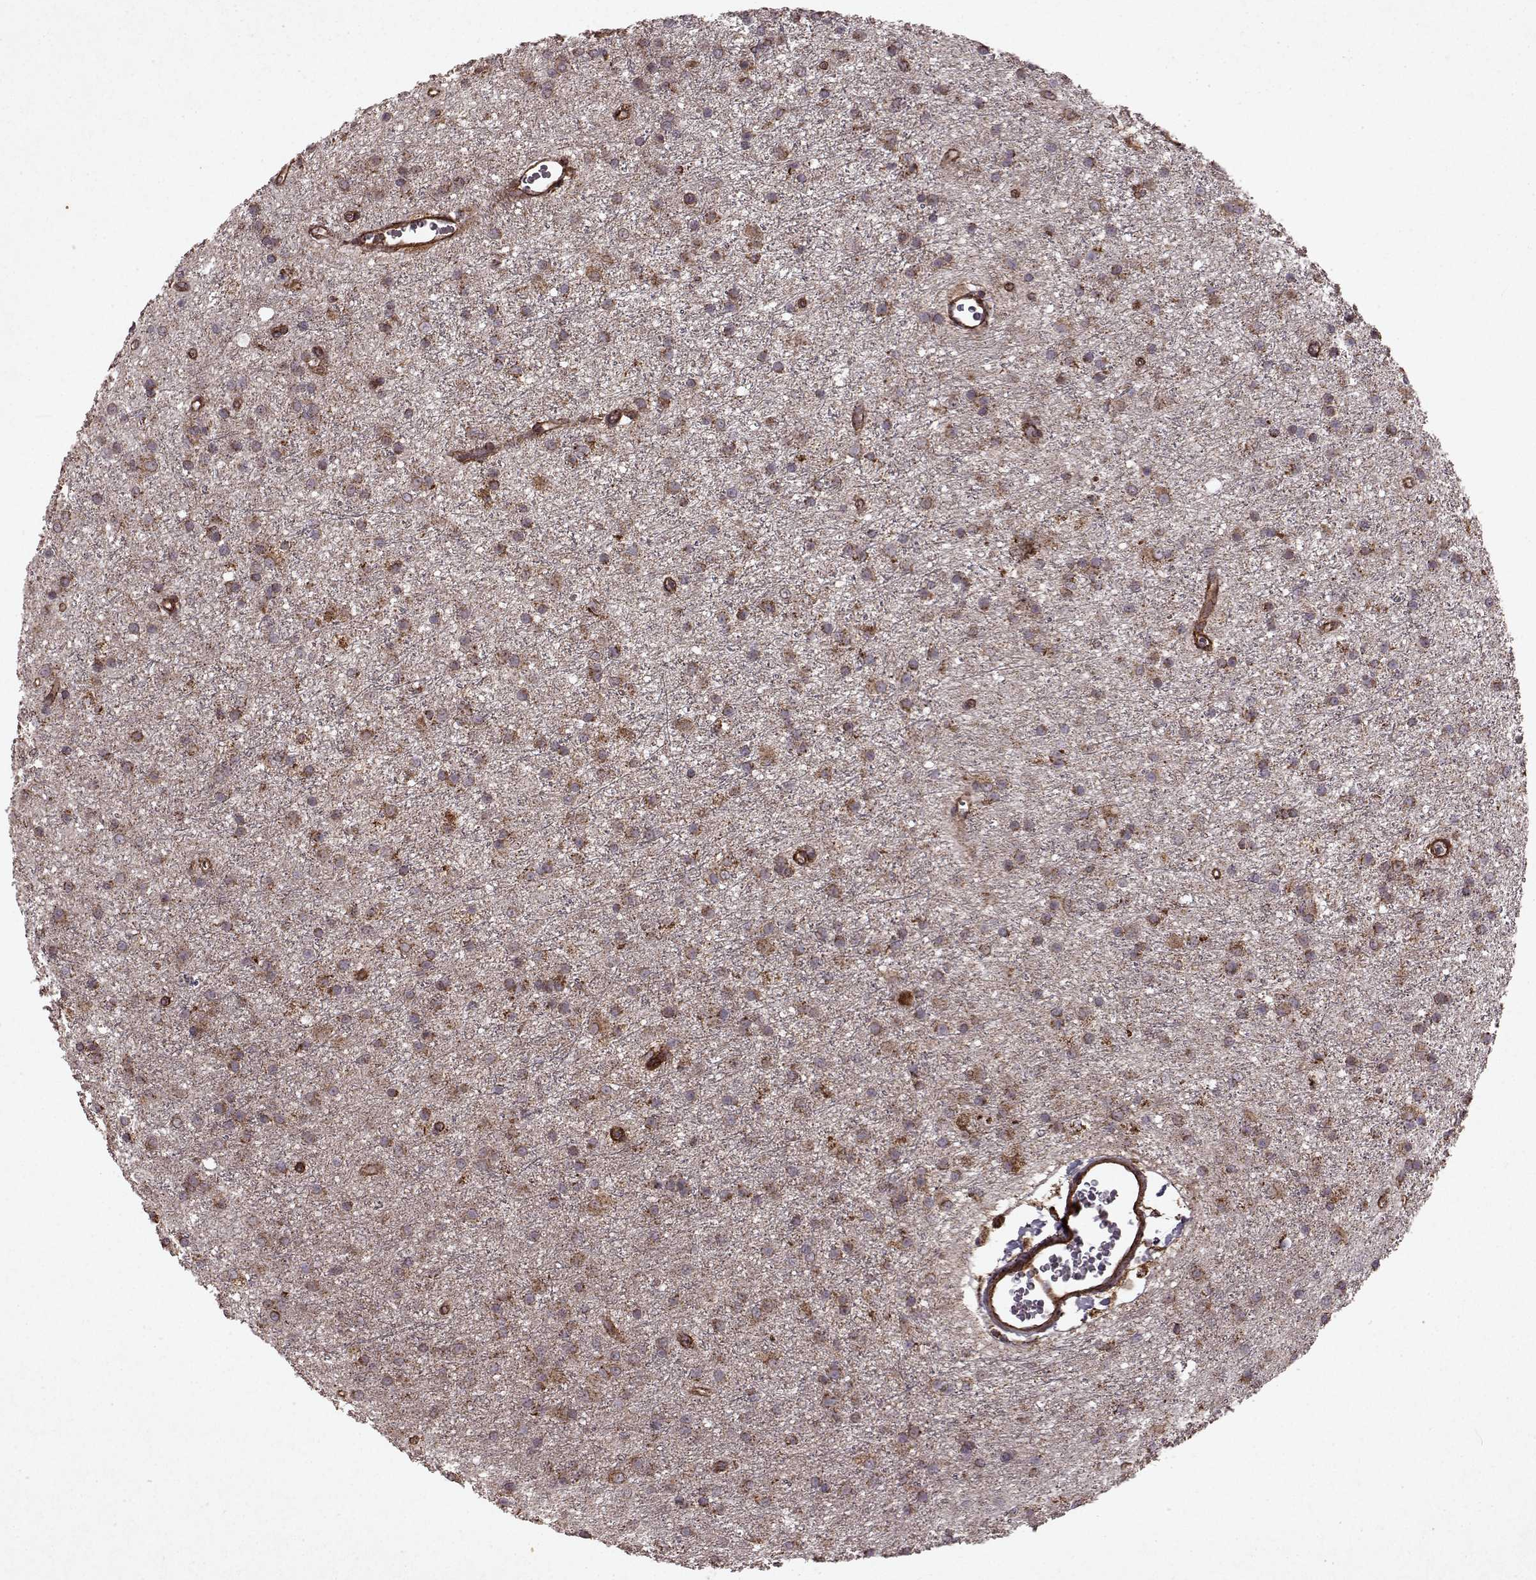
{"staining": {"intensity": "weak", "quantity": "25%-75%", "location": "cytoplasmic/membranous"}, "tissue": "glioma", "cell_type": "Tumor cells", "image_type": "cancer", "snomed": [{"axis": "morphology", "description": "Glioma, malignant, Low grade"}, {"axis": "topography", "description": "Brain"}], "caption": "Brown immunohistochemical staining in glioma shows weak cytoplasmic/membranous expression in approximately 25%-75% of tumor cells.", "gene": "FXN", "patient": {"sex": "male", "age": 27}}